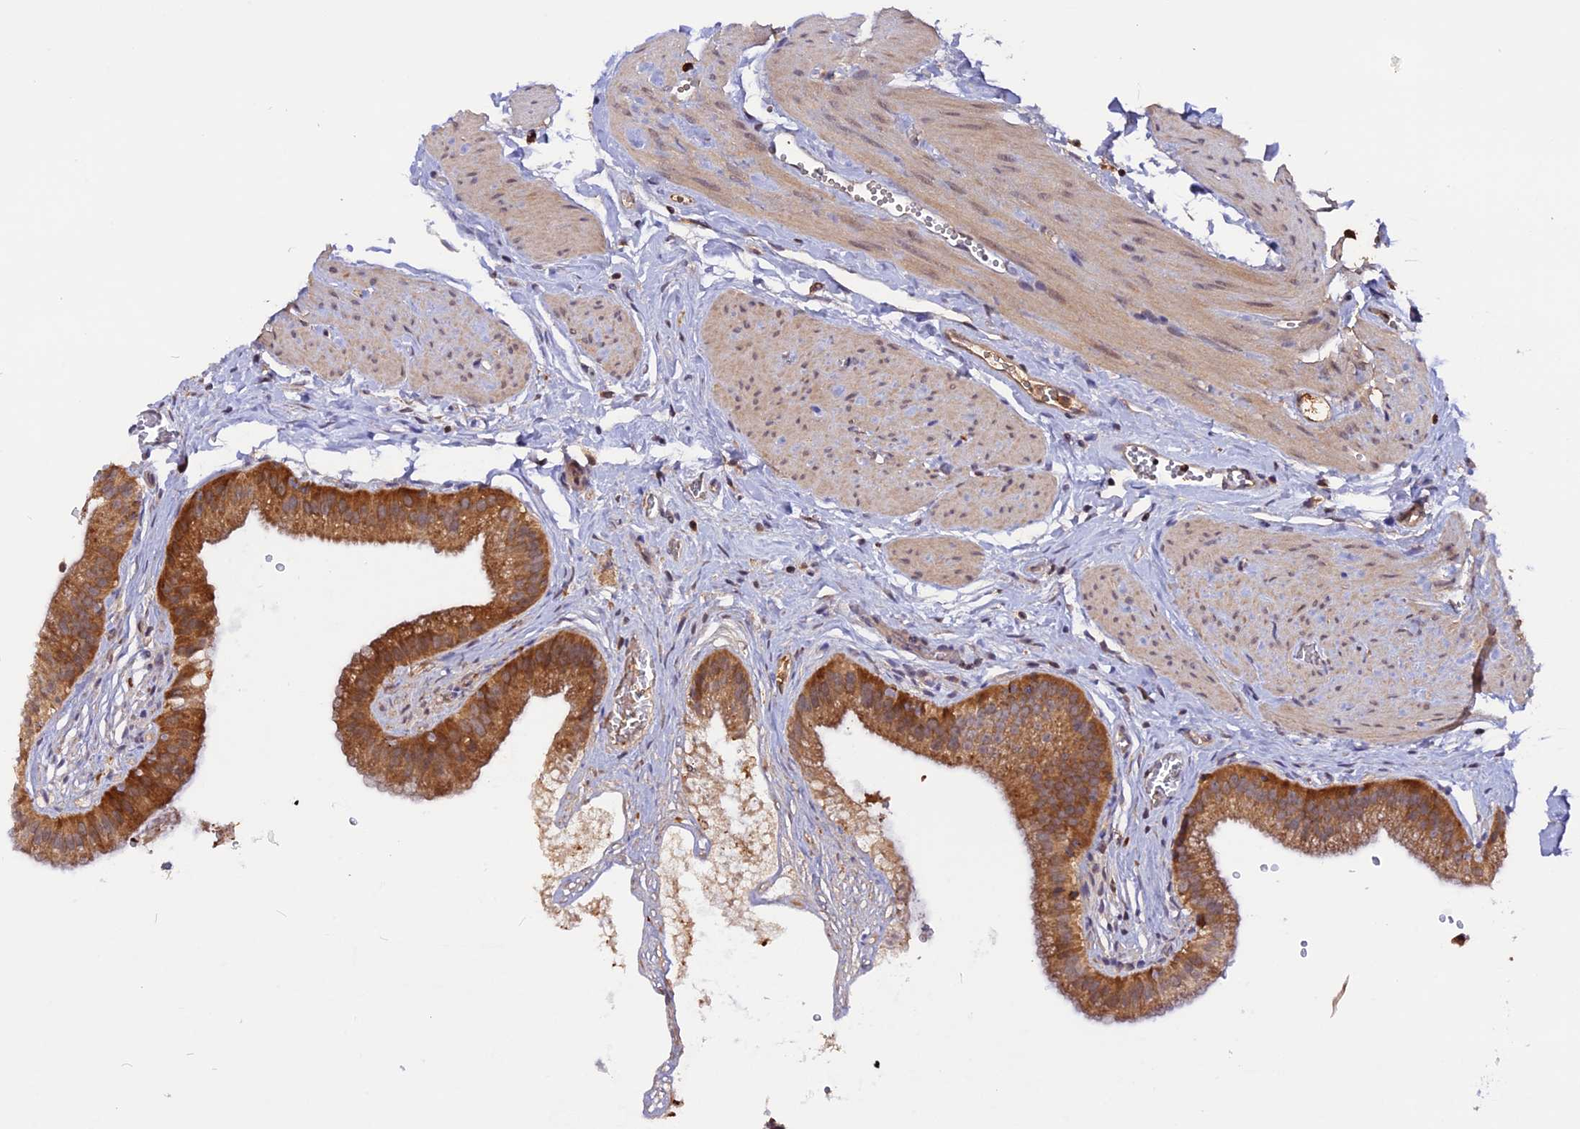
{"staining": {"intensity": "moderate", "quantity": ">75%", "location": "cytoplasmic/membranous"}, "tissue": "gallbladder", "cell_type": "Glandular cells", "image_type": "normal", "snomed": [{"axis": "morphology", "description": "Normal tissue, NOS"}, {"axis": "topography", "description": "Gallbladder"}], "caption": "Immunohistochemical staining of normal human gallbladder demonstrates moderate cytoplasmic/membranous protein positivity in approximately >75% of glandular cells.", "gene": "MARK4", "patient": {"sex": "female", "age": 54}}